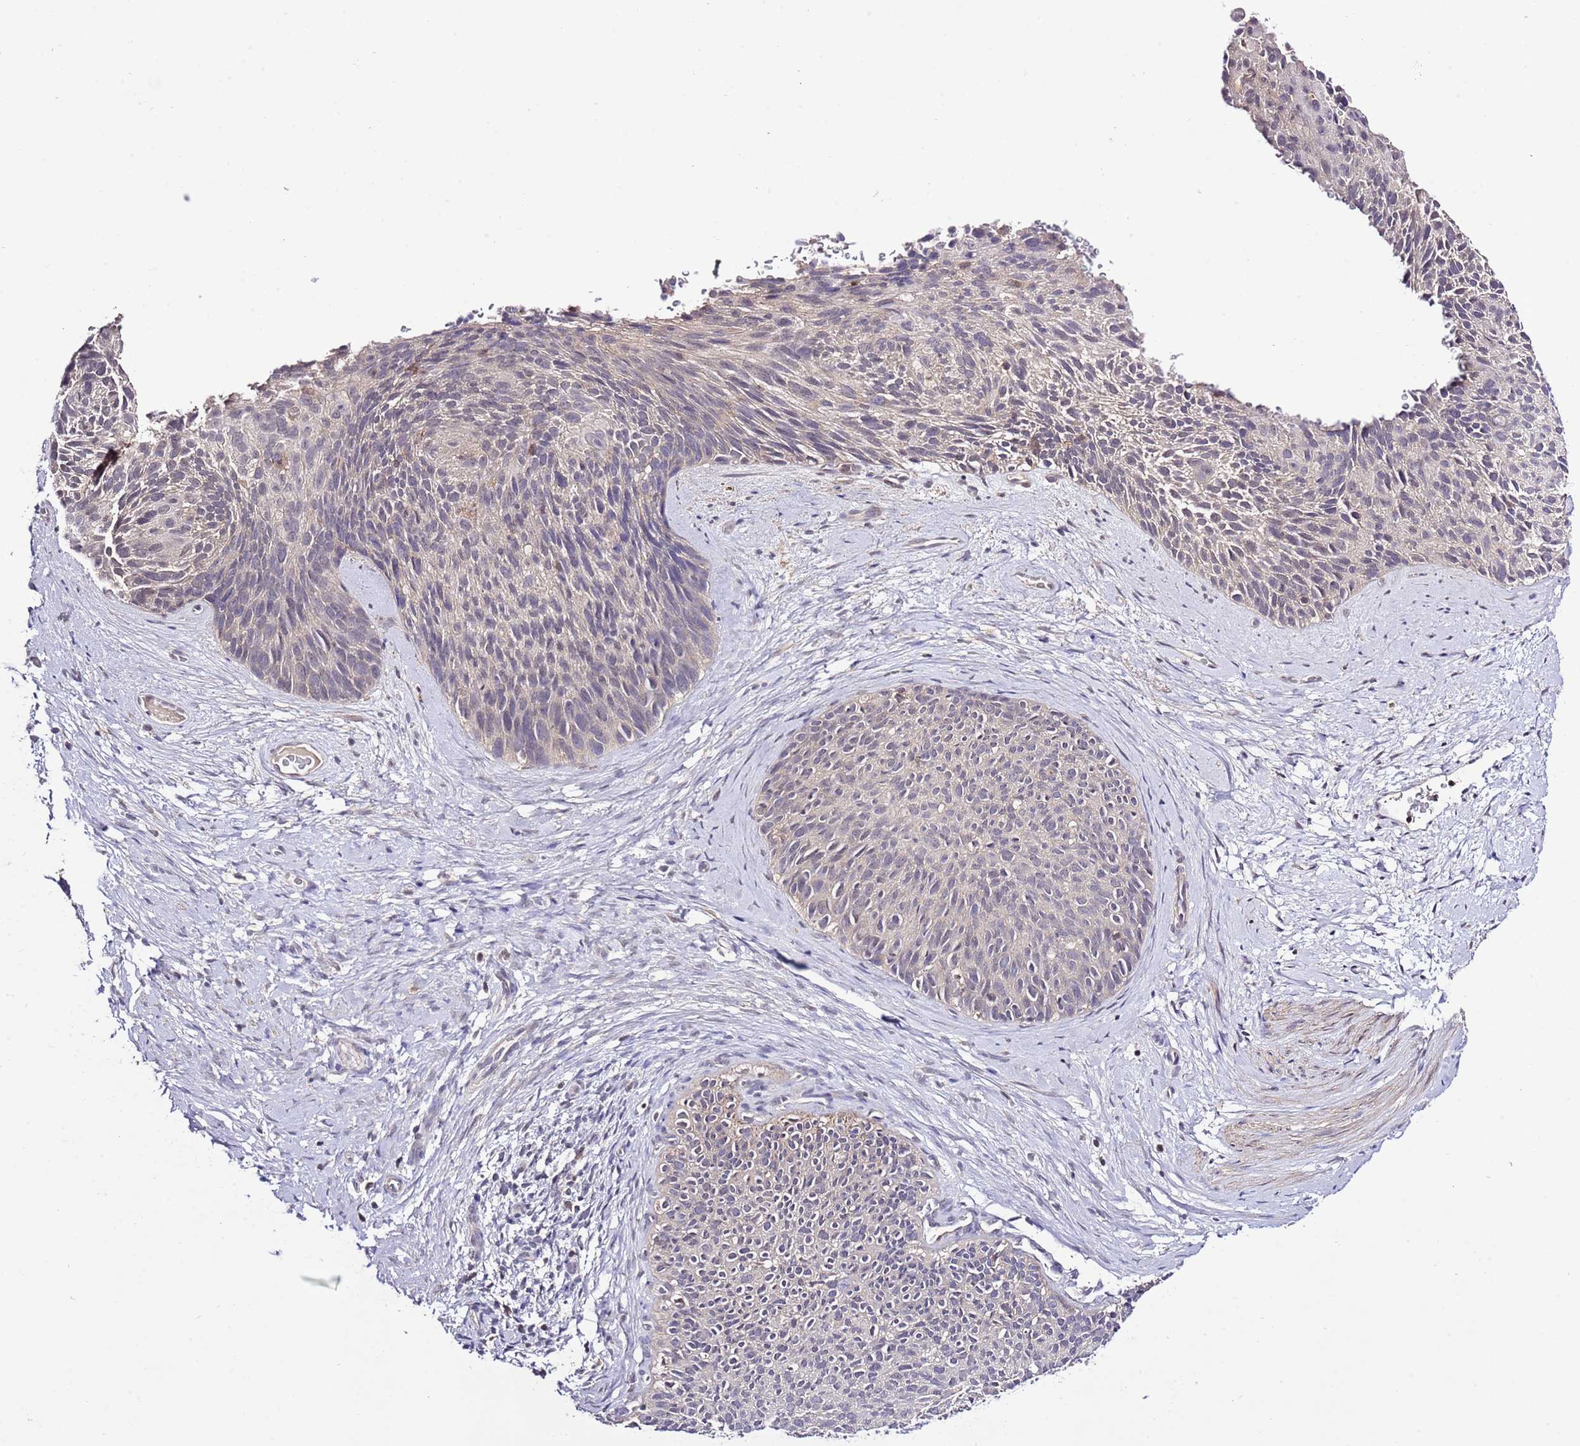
{"staining": {"intensity": "negative", "quantity": "none", "location": "none"}, "tissue": "cervical cancer", "cell_type": "Tumor cells", "image_type": "cancer", "snomed": [{"axis": "morphology", "description": "Squamous cell carcinoma, NOS"}, {"axis": "topography", "description": "Cervix"}], "caption": "Cervical squamous cell carcinoma was stained to show a protein in brown. There is no significant expression in tumor cells.", "gene": "EFHD1", "patient": {"sex": "female", "age": 80}}